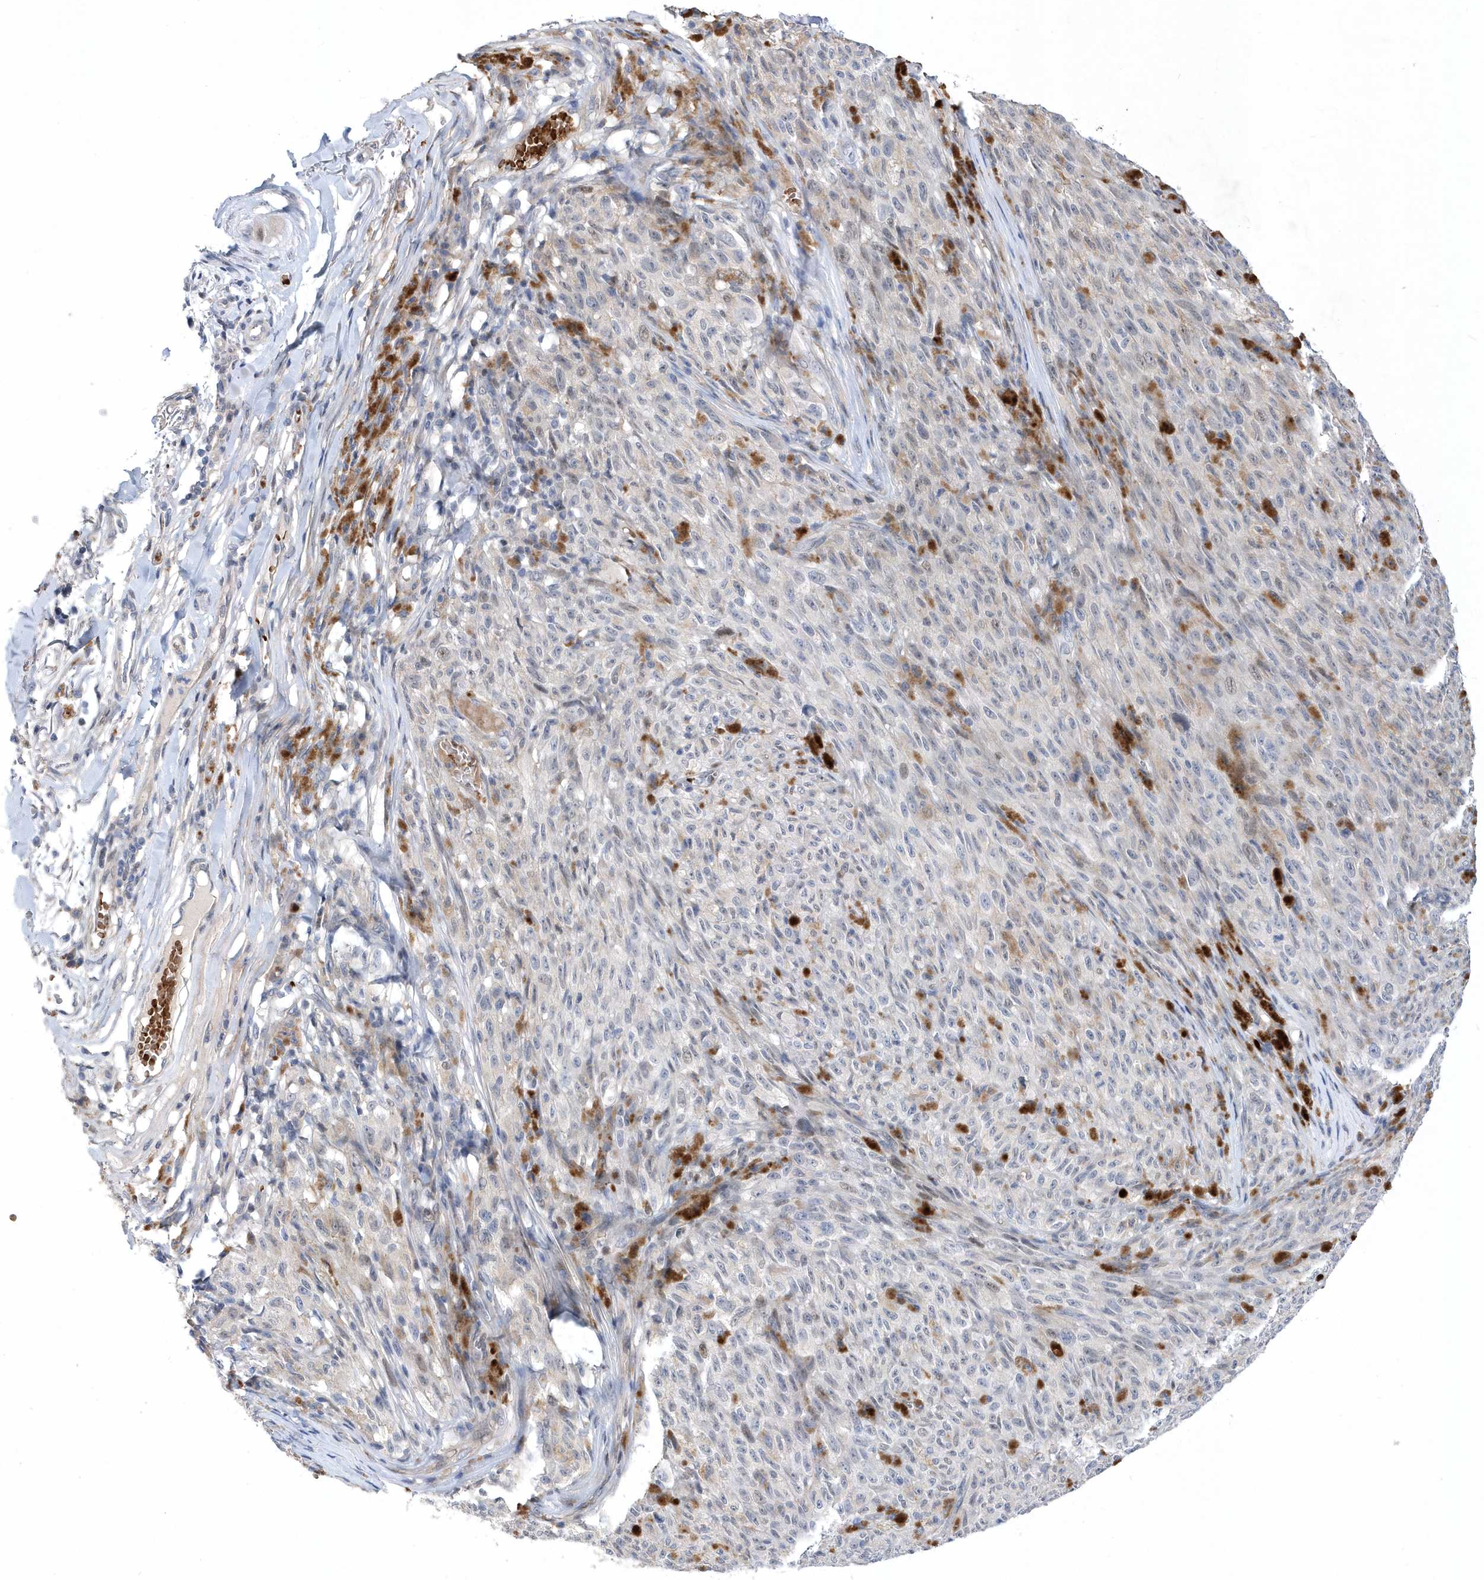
{"staining": {"intensity": "negative", "quantity": "none", "location": "none"}, "tissue": "melanoma", "cell_type": "Tumor cells", "image_type": "cancer", "snomed": [{"axis": "morphology", "description": "Malignant melanoma, NOS"}, {"axis": "topography", "description": "Skin"}], "caption": "There is no significant expression in tumor cells of melanoma.", "gene": "ZNF875", "patient": {"sex": "female", "age": 82}}